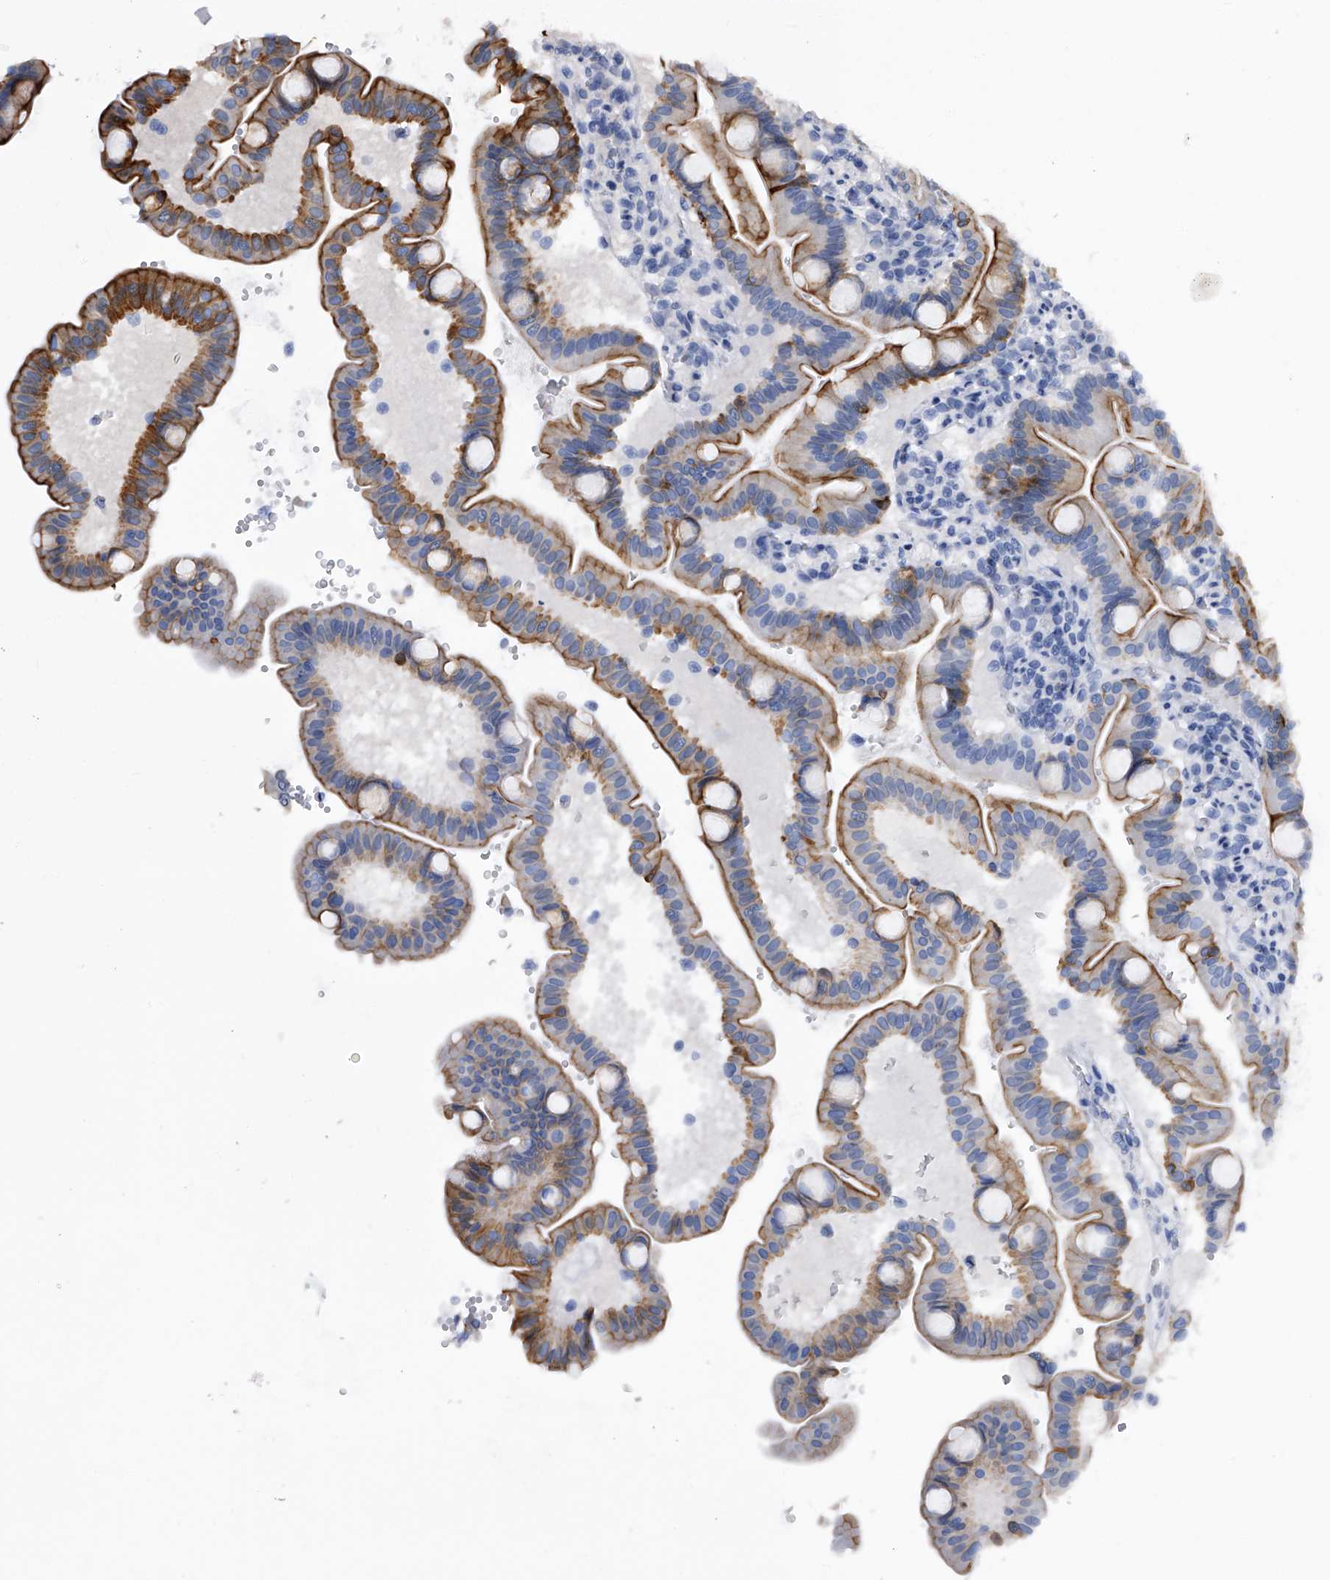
{"staining": {"intensity": "strong", "quantity": "25%-75%", "location": "cytoplasmic/membranous"}, "tissue": "duodenum", "cell_type": "Glandular cells", "image_type": "normal", "snomed": [{"axis": "morphology", "description": "Normal tissue, NOS"}, {"axis": "topography", "description": "Duodenum"}], "caption": "This micrograph exhibits immunohistochemistry staining of unremarkable human duodenum, with high strong cytoplasmic/membranous expression in about 25%-75% of glandular cells.", "gene": "EFCAB7", "patient": {"sex": "male", "age": 54}}